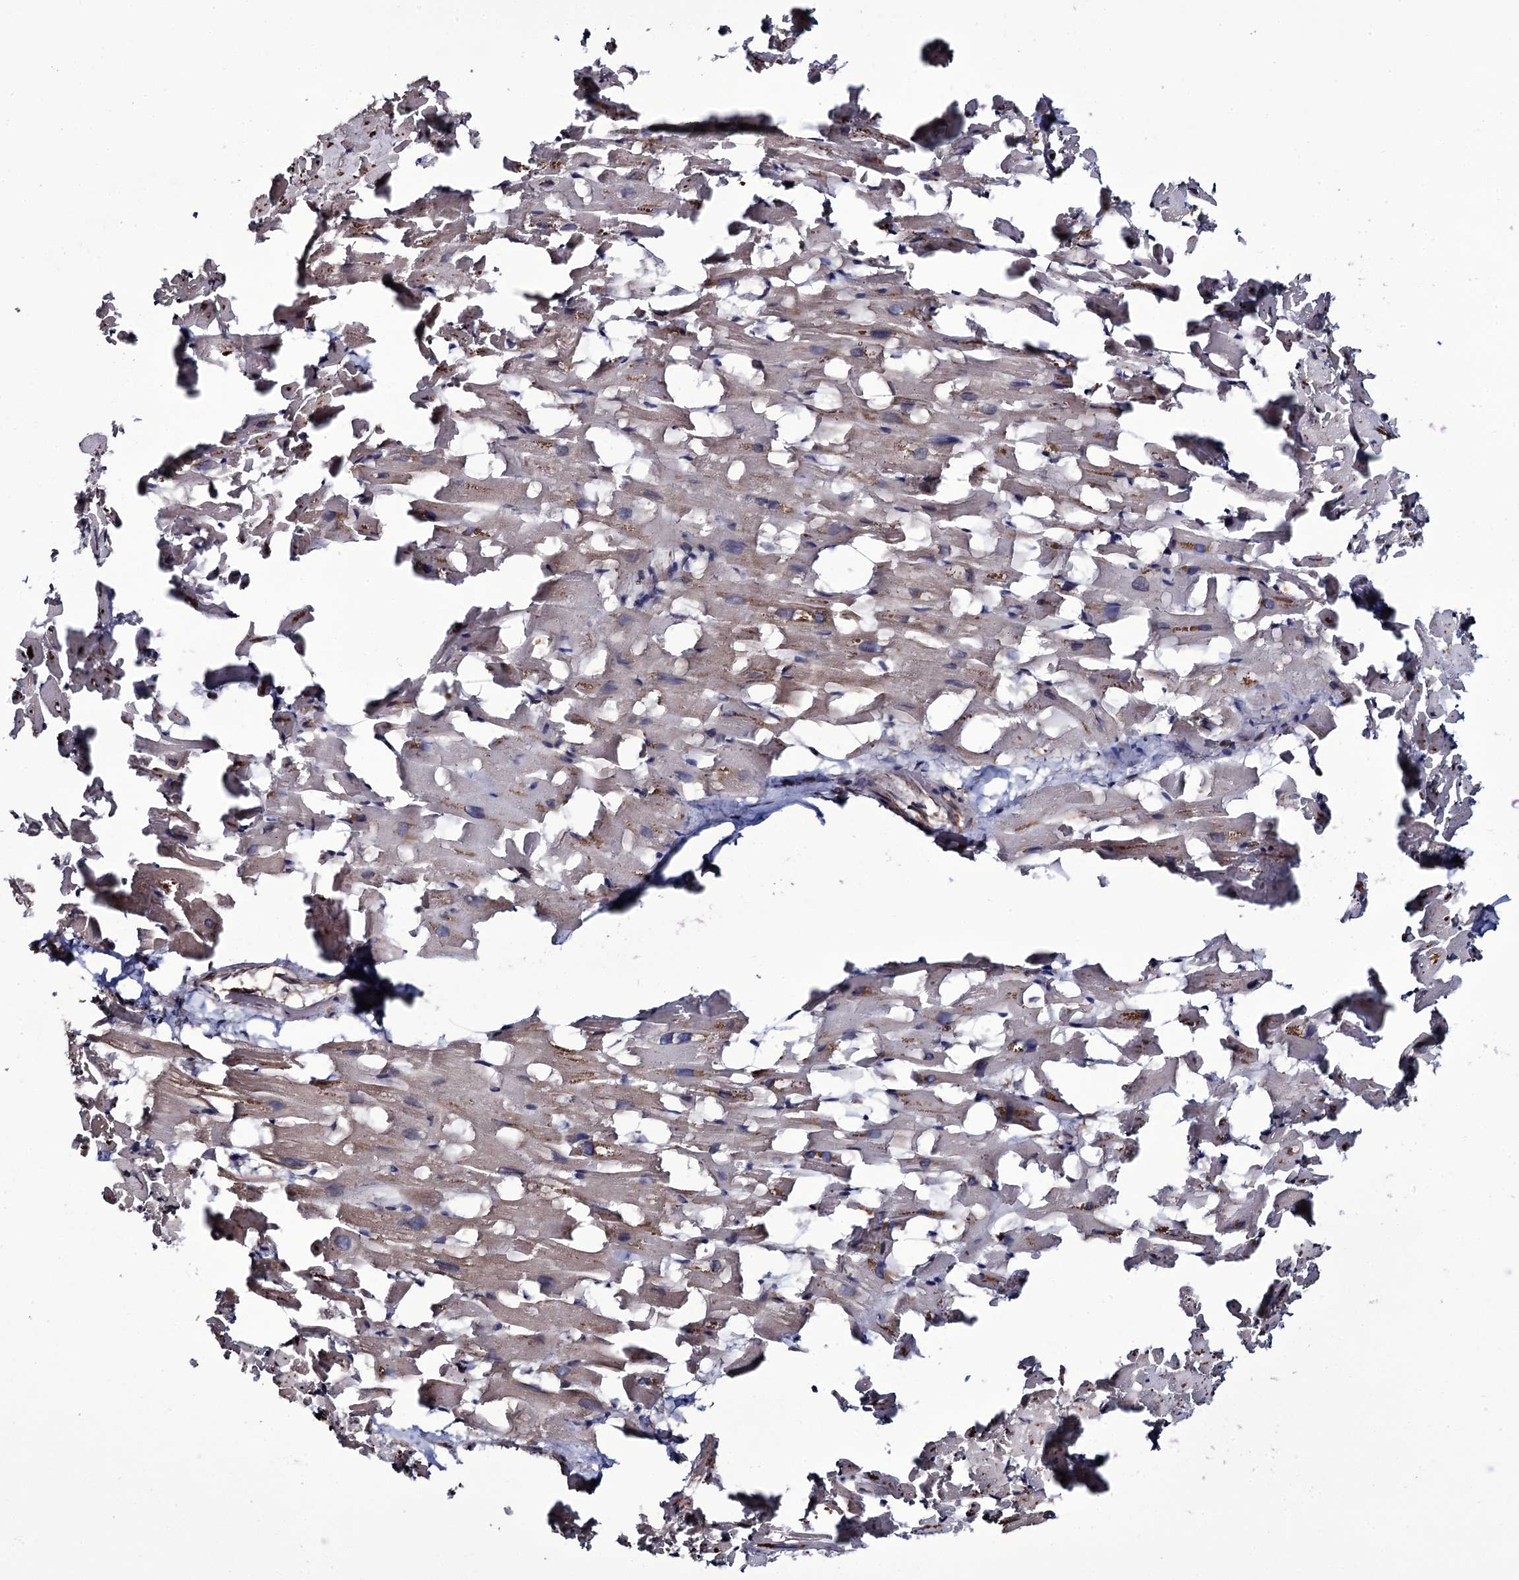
{"staining": {"intensity": "moderate", "quantity": ">75%", "location": "cytoplasmic/membranous"}, "tissue": "heart muscle", "cell_type": "Cardiomyocytes", "image_type": "normal", "snomed": [{"axis": "morphology", "description": "Normal tissue, NOS"}, {"axis": "topography", "description": "Heart"}], "caption": "A medium amount of moderate cytoplasmic/membranous expression is seen in approximately >75% of cardiomyocytes in unremarkable heart muscle.", "gene": "TTC23", "patient": {"sex": "female", "age": 64}}